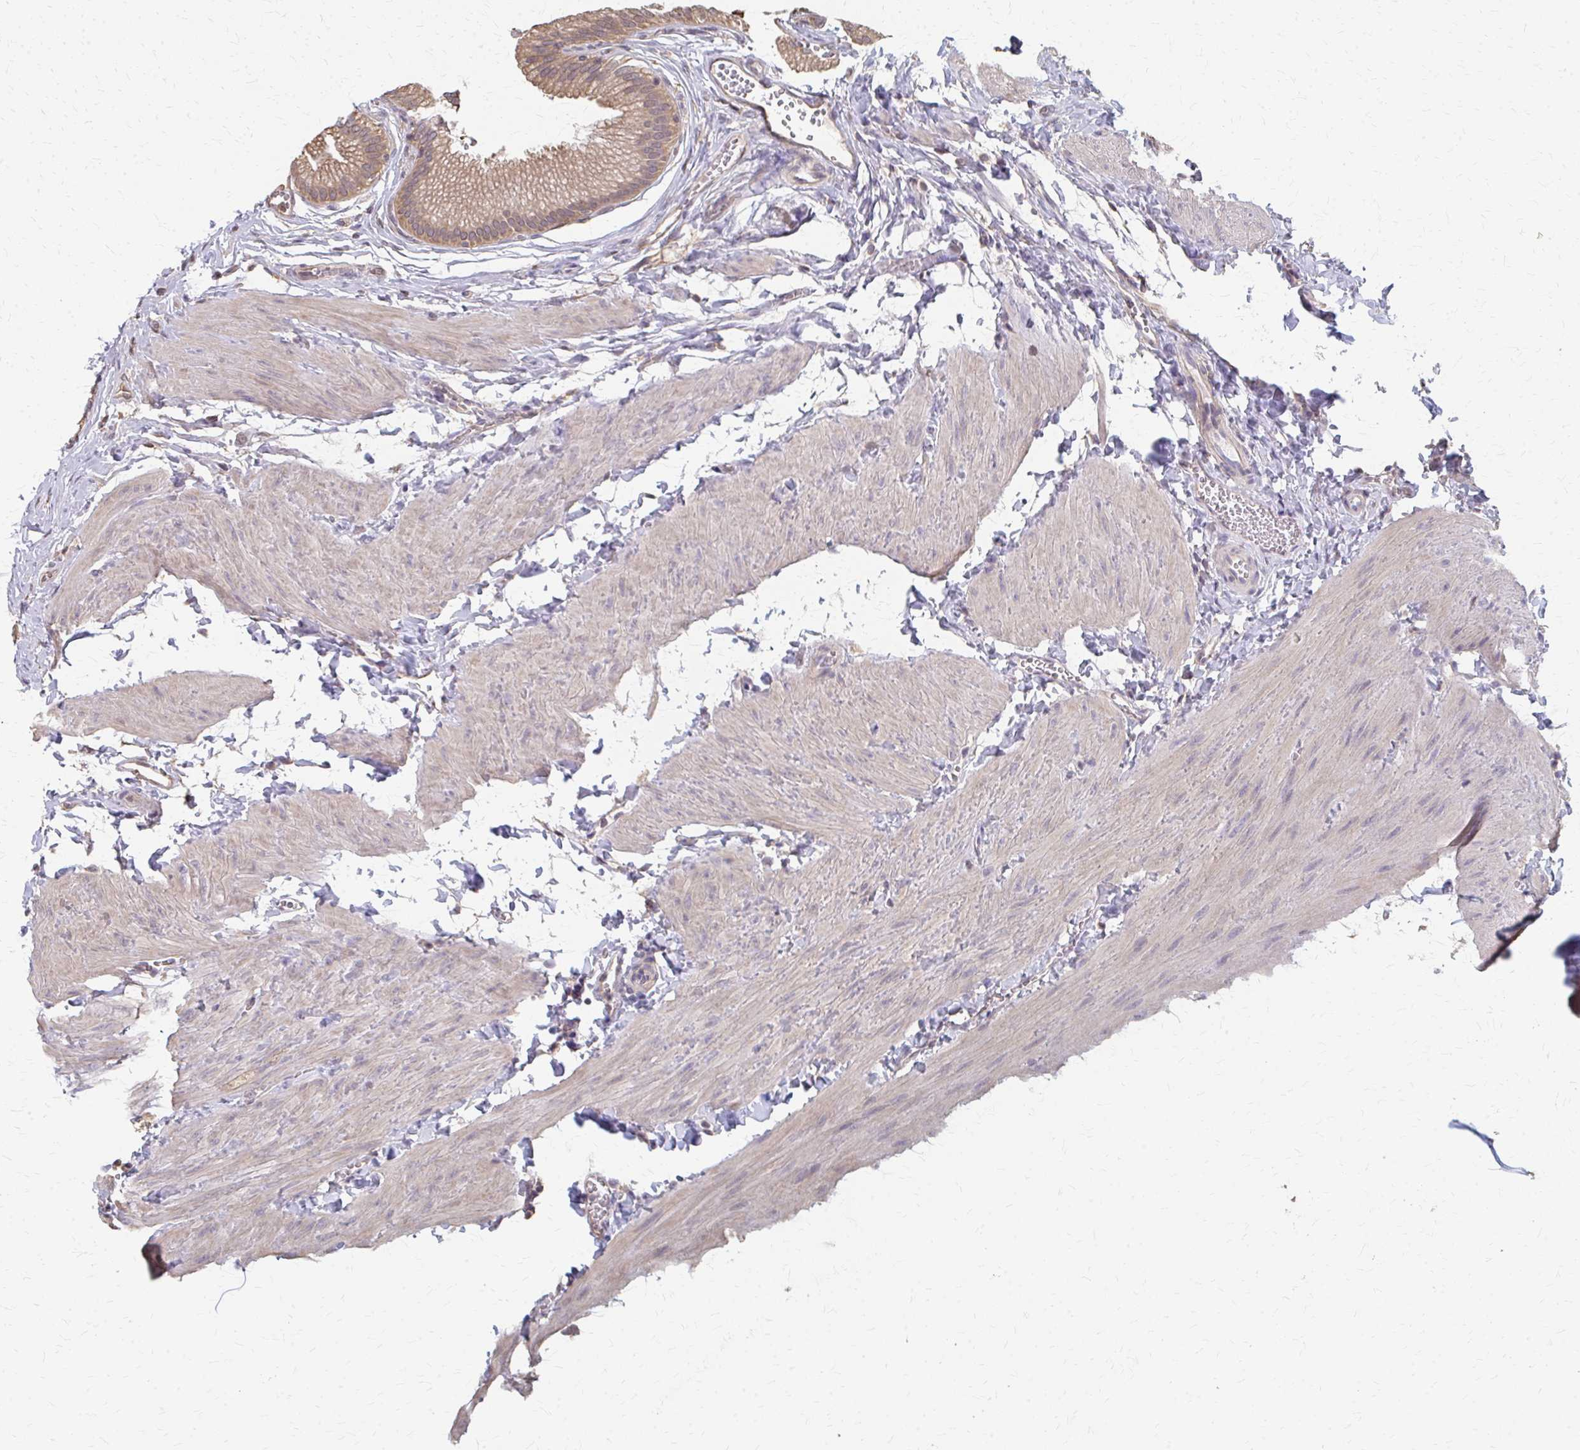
{"staining": {"intensity": "moderate", "quantity": ">75%", "location": "cytoplasmic/membranous"}, "tissue": "gallbladder", "cell_type": "Glandular cells", "image_type": "normal", "snomed": [{"axis": "morphology", "description": "Normal tissue, NOS"}, {"axis": "topography", "description": "Gallbladder"}, {"axis": "topography", "description": "Peripheral nerve tissue"}], "caption": "Protein expression analysis of unremarkable human gallbladder reveals moderate cytoplasmic/membranous positivity in about >75% of glandular cells. Using DAB (3,3'-diaminobenzidine) (brown) and hematoxylin (blue) stains, captured at high magnification using brightfield microscopy.", "gene": "RABGAP1L", "patient": {"sex": "male", "age": 17}}